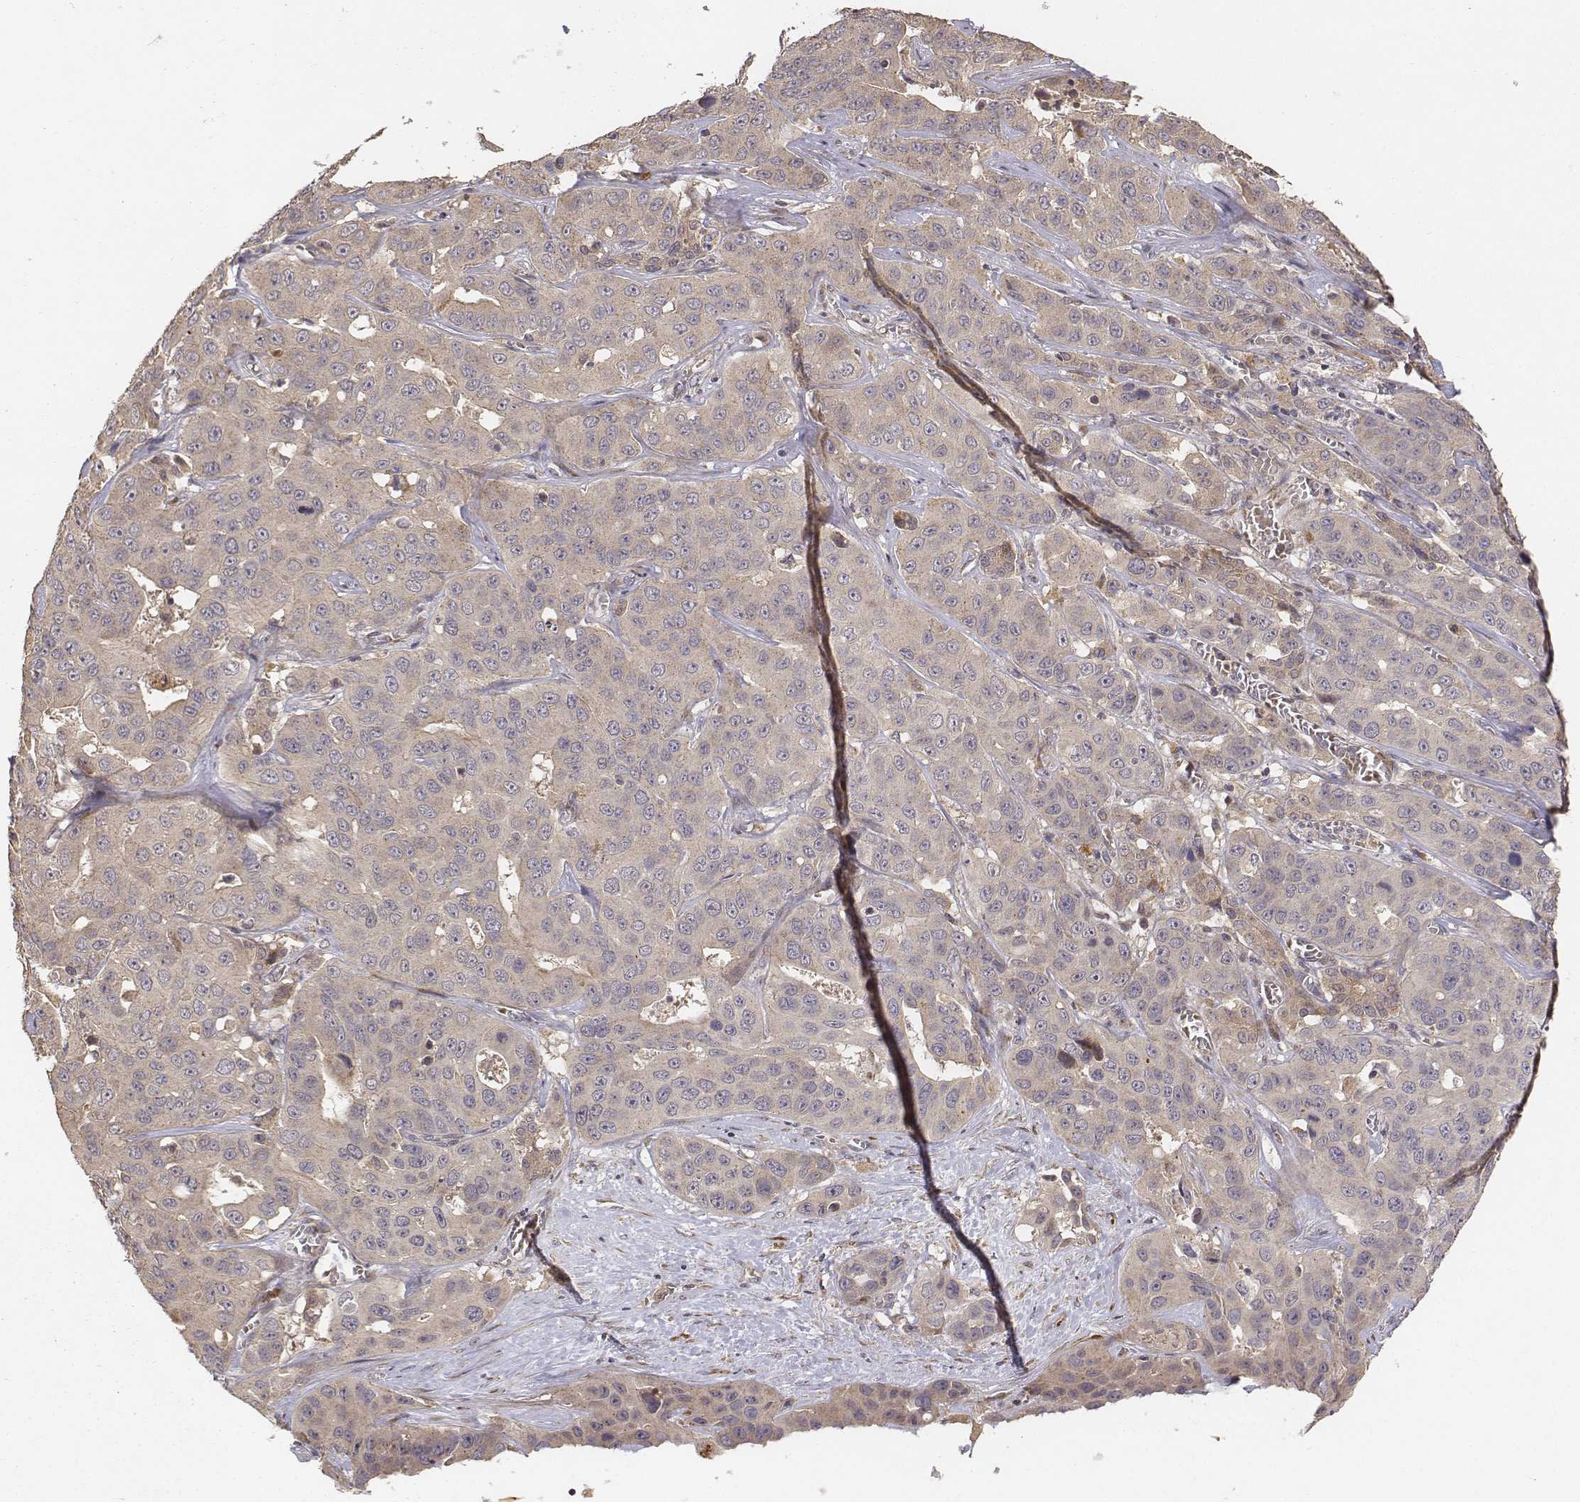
{"staining": {"intensity": "weak", "quantity": ">75%", "location": "cytoplasmic/membranous"}, "tissue": "liver cancer", "cell_type": "Tumor cells", "image_type": "cancer", "snomed": [{"axis": "morphology", "description": "Cholangiocarcinoma"}, {"axis": "topography", "description": "Liver"}], "caption": "IHC (DAB (3,3'-diaminobenzidine)) staining of human liver cholangiocarcinoma demonstrates weak cytoplasmic/membranous protein staining in about >75% of tumor cells.", "gene": "FBXO21", "patient": {"sex": "female", "age": 52}}